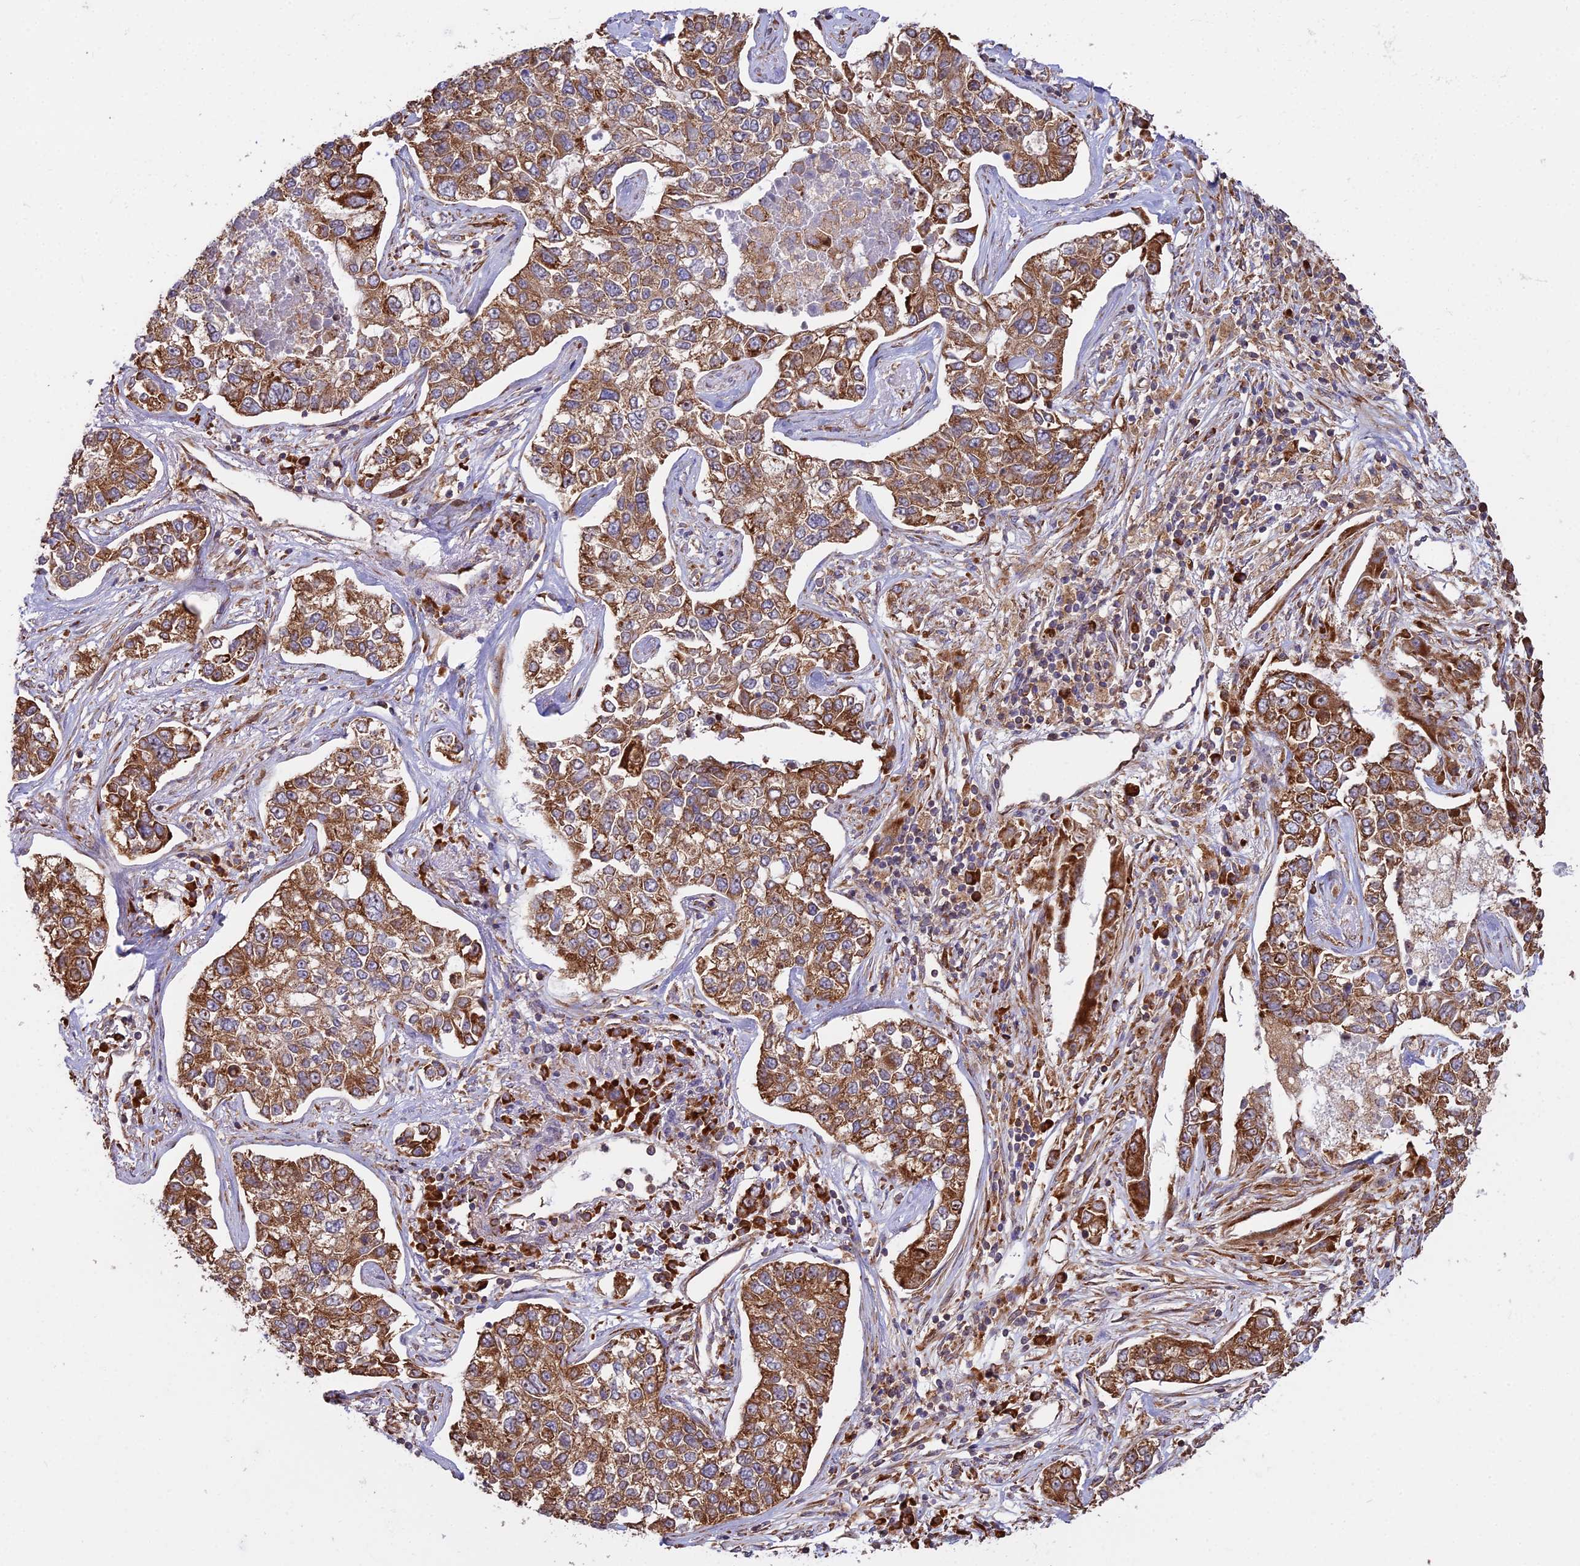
{"staining": {"intensity": "moderate", "quantity": ">75%", "location": "cytoplasmic/membranous"}, "tissue": "lung cancer", "cell_type": "Tumor cells", "image_type": "cancer", "snomed": [{"axis": "morphology", "description": "Adenocarcinoma, NOS"}, {"axis": "topography", "description": "Lung"}], "caption": "High-power microscopy captured an immunohistochemistry (IHC) image of lung adenocarcinoma, revealing moderate cytoplasmic/membranous expression in approximately >75% of tumor cells.", "gene": "RPL26", "patient": {"sex": "male", "age": 49}}